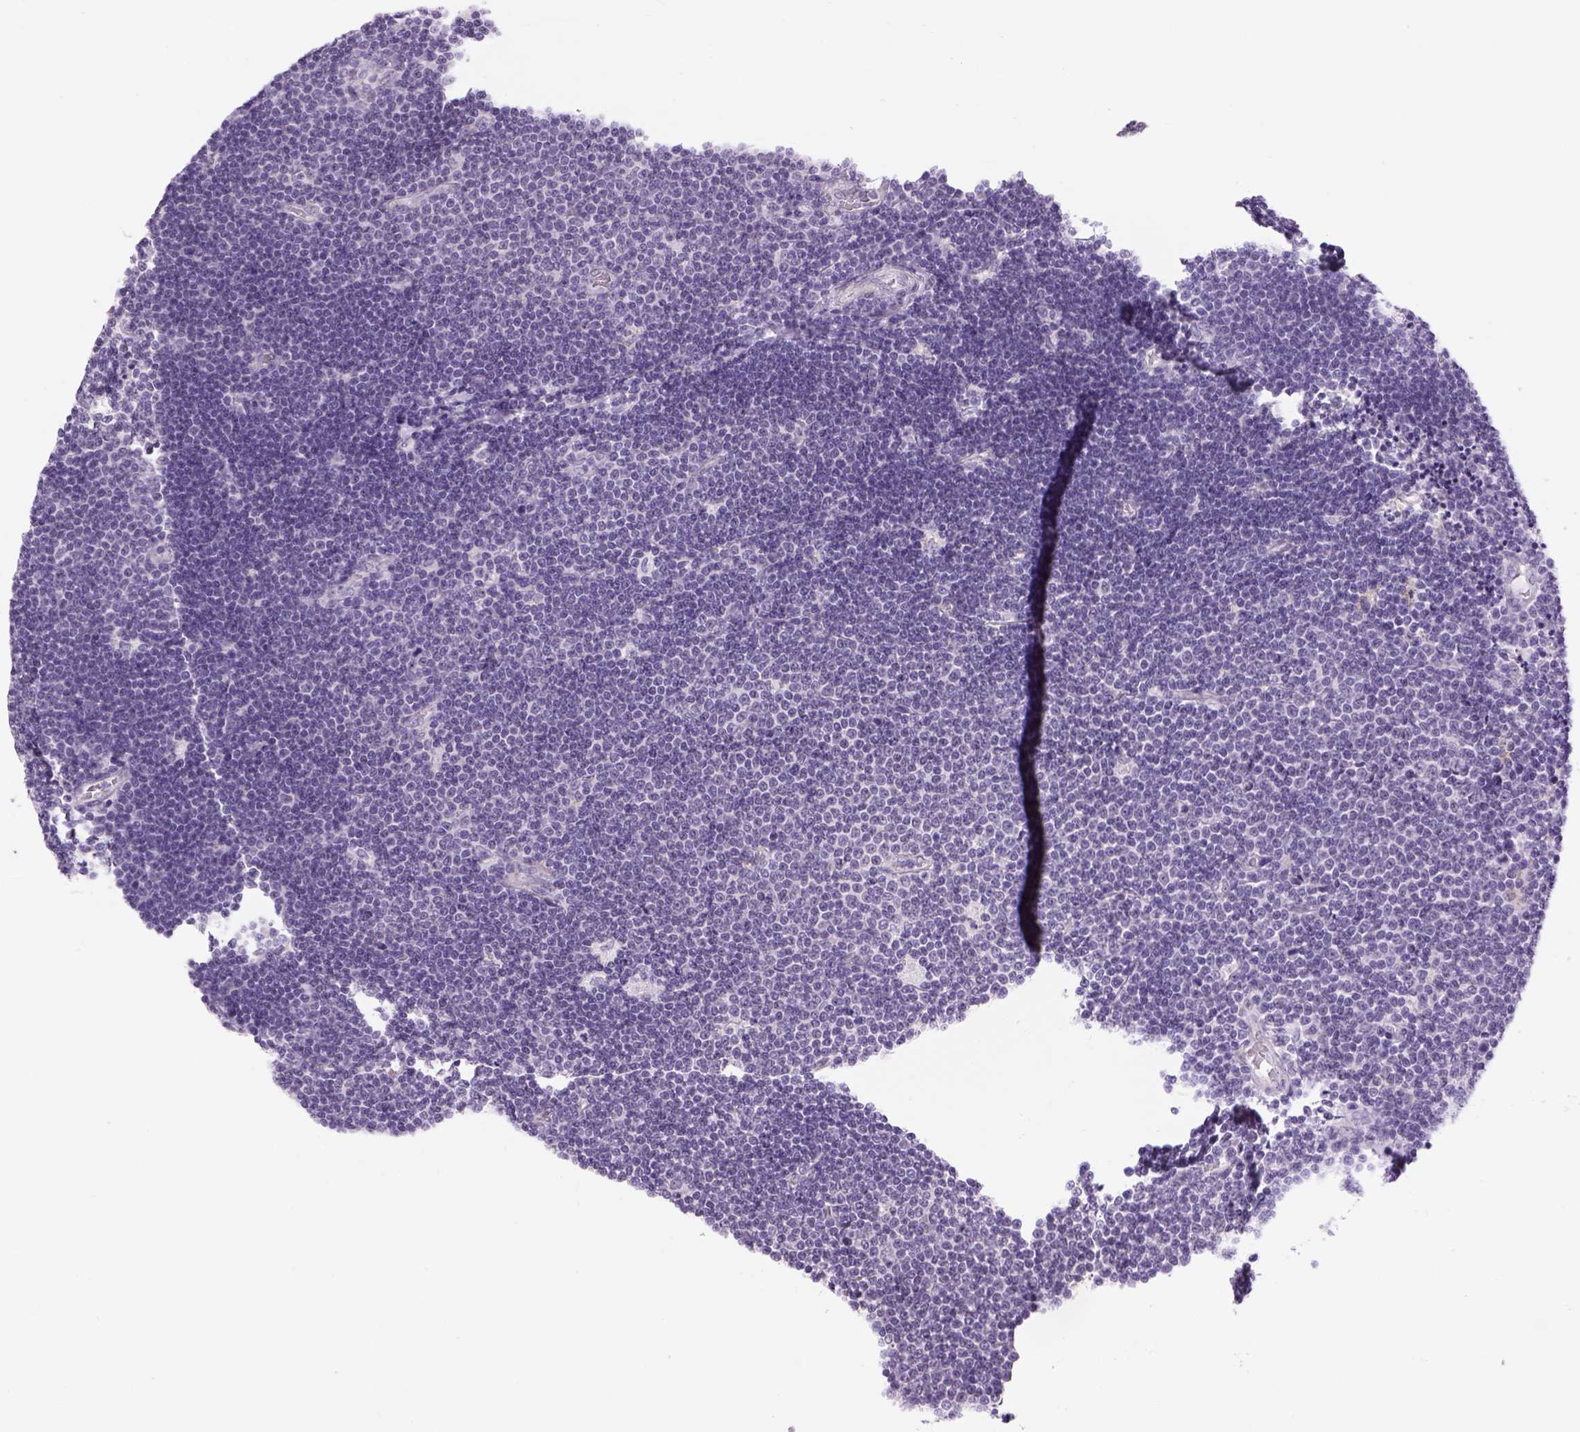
{"staining": {"intensity": "negative", "quantity": "none", "location": "none"}, "tissue": "lymphoma", "cell_type": "Tumor cells", "image_type": "cancer", "snomed": [{"axis": "morphology", "description": "Malignant lymphoma, non-Hodgkin's type, Low grade"}, {"axis": "topography", "description": "Brain"}], "caption": "This is an IHC photomicrograph of human lymphoma. There is no staining in tumor cells.", "gene": "DBH", "patient": {"sex": "female", "age": 66}}